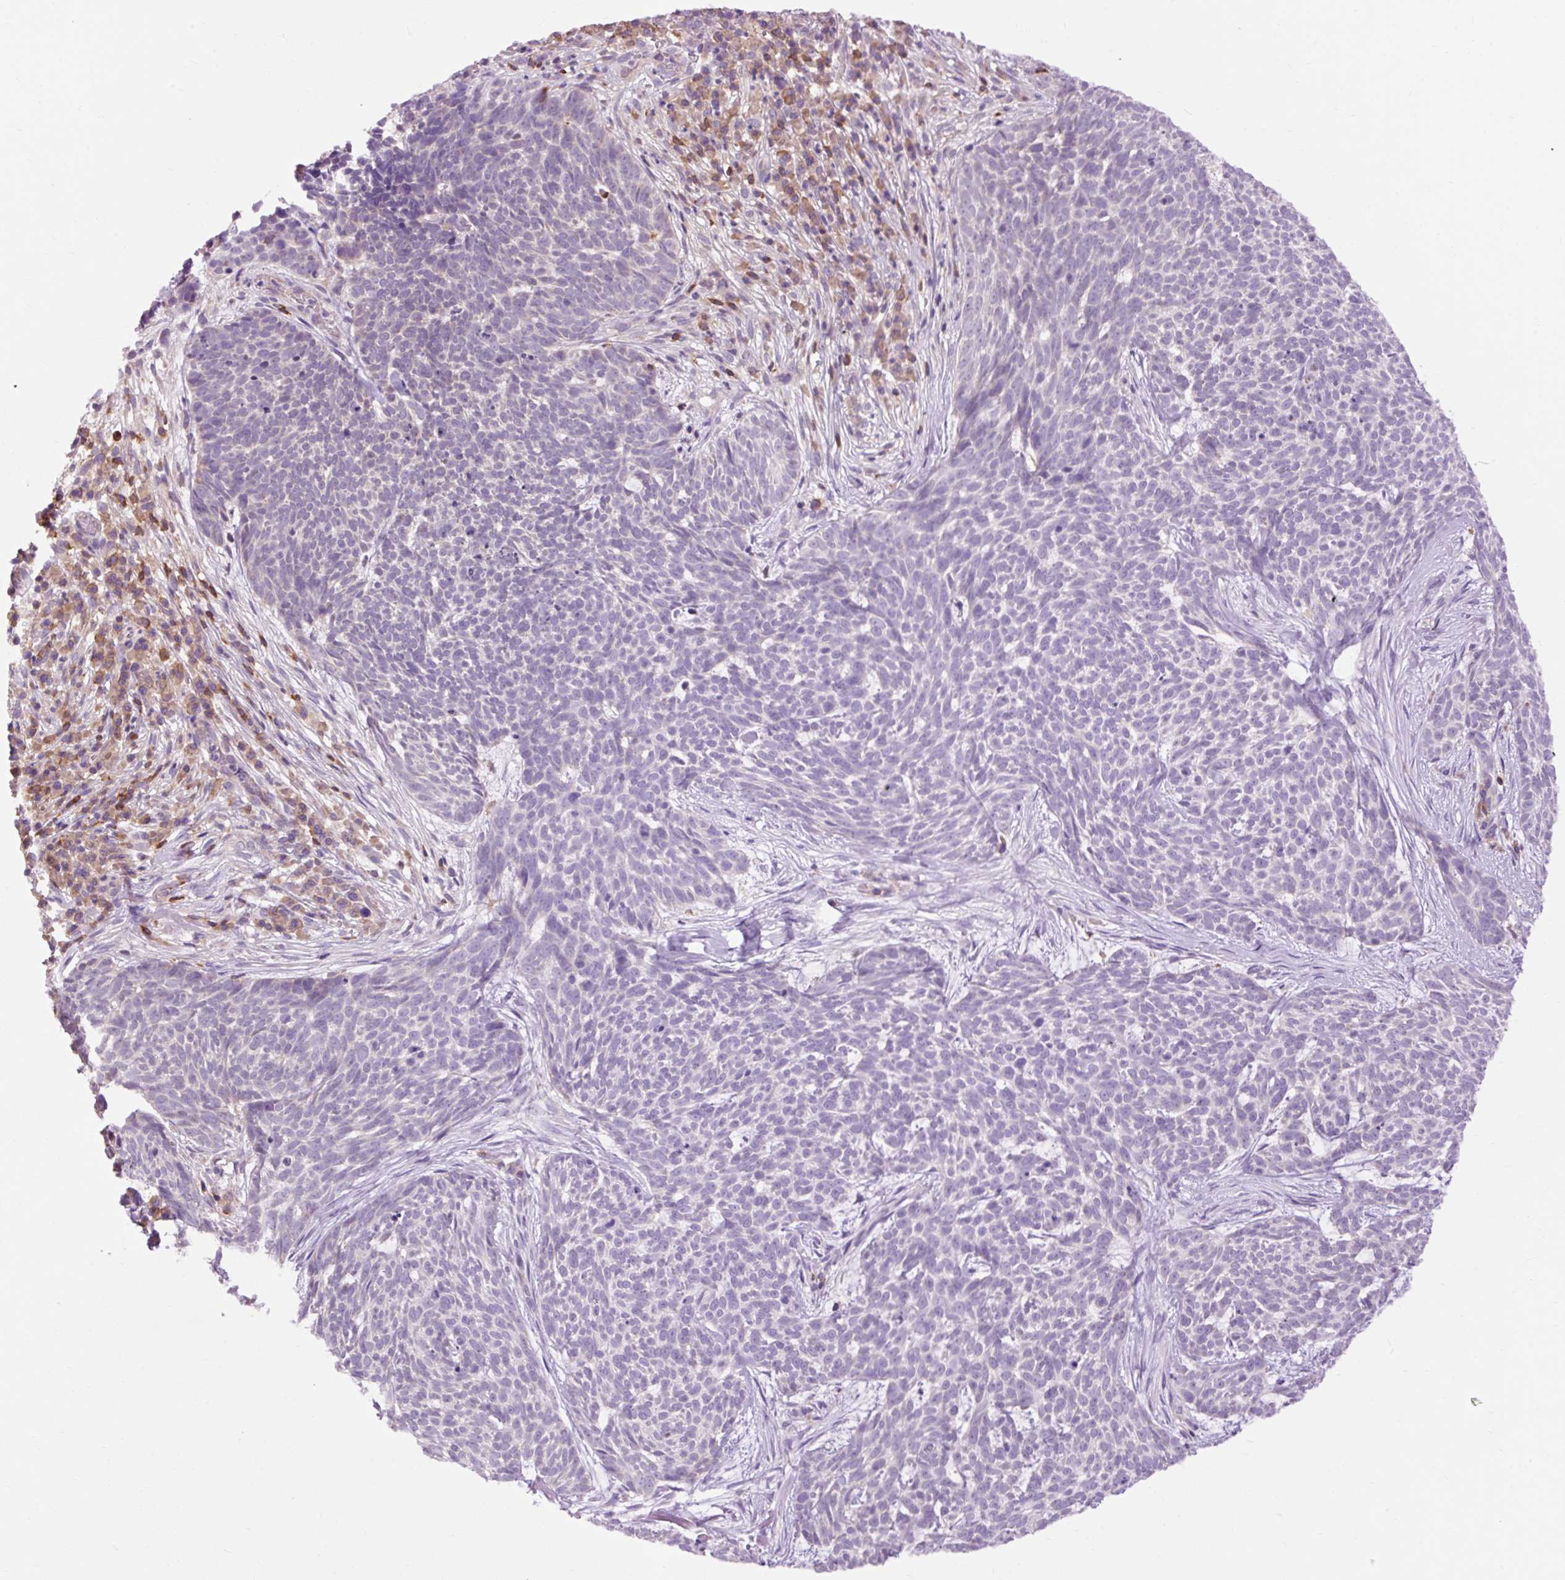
{"staining": {"intensity": "negative", "quantity": "none", "location": "none"}, "tissue": "skin cancer", "cell_type": "Tumor cells", "image_type": "cancer", "snomed": [{"axis": "morphology", "description": "Basal cell carcinoma"}, {"axis": "topography", "description": "Skin"}], "caption": "Immunohistochemistry micrograph of neoplastic tissue: skin basal cell carcinoma stained with DAB exhibits no significant protein expression in tumor cells.", "gene": "CD83", "patient": {"sex": "female", "age": 93}}